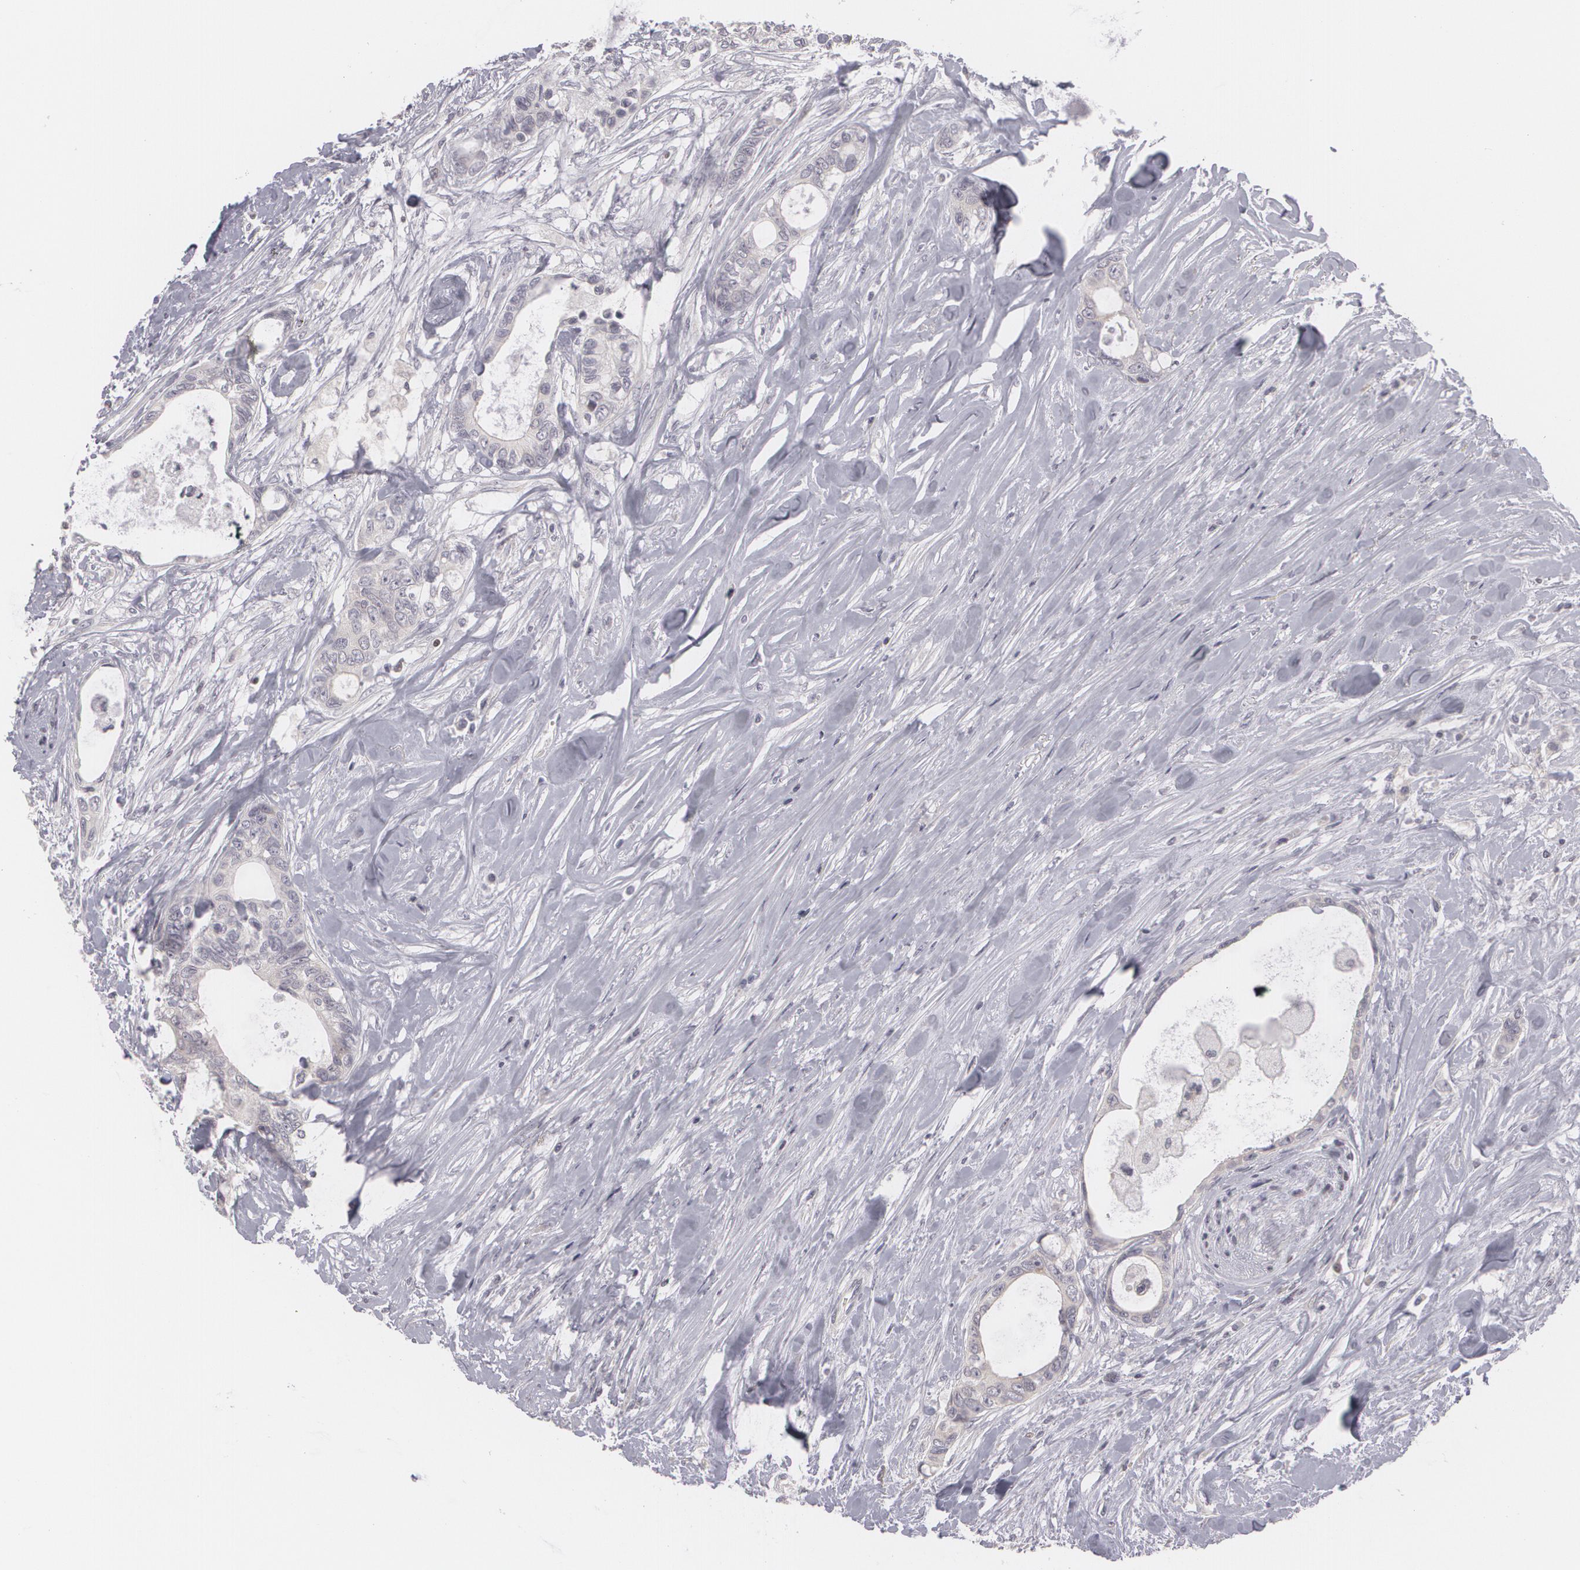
{"staining": {"intensity": "negative", "quantity": "none", "location": "none"}, "tissue": "colorectal cancer", "cell_type": "Tumor cells", "image_type": "cancer", "snomed": [{"axis": "morphology", "description": "Adenocarcinoma, NOS"}, {"axis": "topography", "description": "Rectum"}], "caption": "This photomicrograph is of adenocarcinoma (colorectal) stained with IHC to label a protein in brown with the nuclei are counter-stained blue. There is no expression in tumor cells. (DAB immunohistochemistry with hematoxylin counter stain).", "gene": "ZBTB16", "patient": {"sex": "female", "age": 57}}